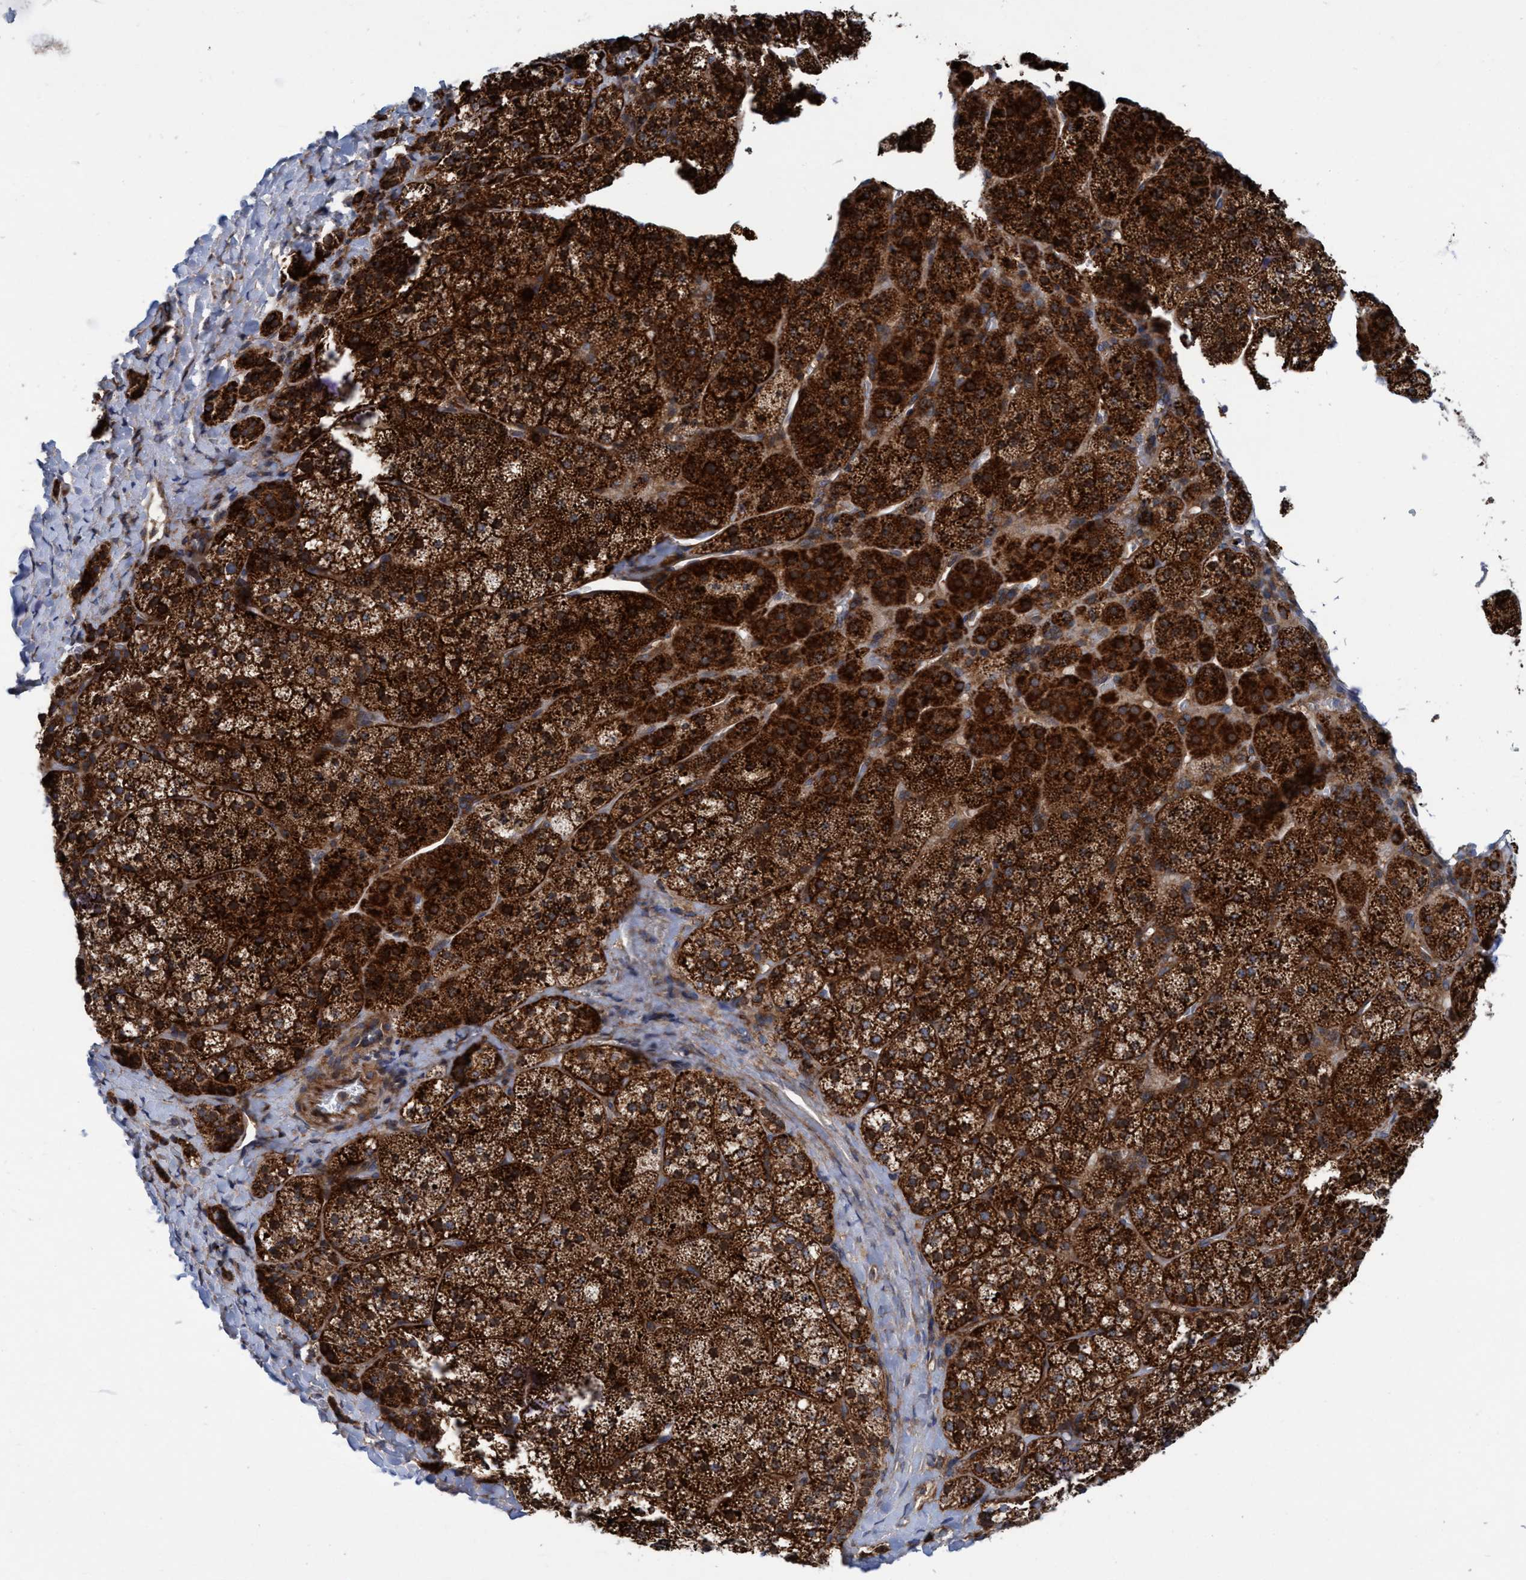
{"staining": {"intensity": "strong", "quantity": ">75%", "location": "cytoplasmic/membranous"}, "tissue": "adrenal gland", "cell_type": "Glandular cells", "image_type": "normal", "snomed": [{"axis": "morphology", "description": "Normal tissue, NOS"}, {"axis": "topography", "description": "Adrenal gland"}], "caption": "Immunohistochemical staining of normal adrenal gland shows high levels of strong cytoplasmic/membranous positivity in about >75% of glandular cells. The staining is performed using DAB (3,3'-diaminobenzidine) brown chromogen to label protein expression. The nuclei are counter-stained blue using hematoxylin.", "gene": "SLC16A3", "patient": {"sex": "female", "age": 44}}